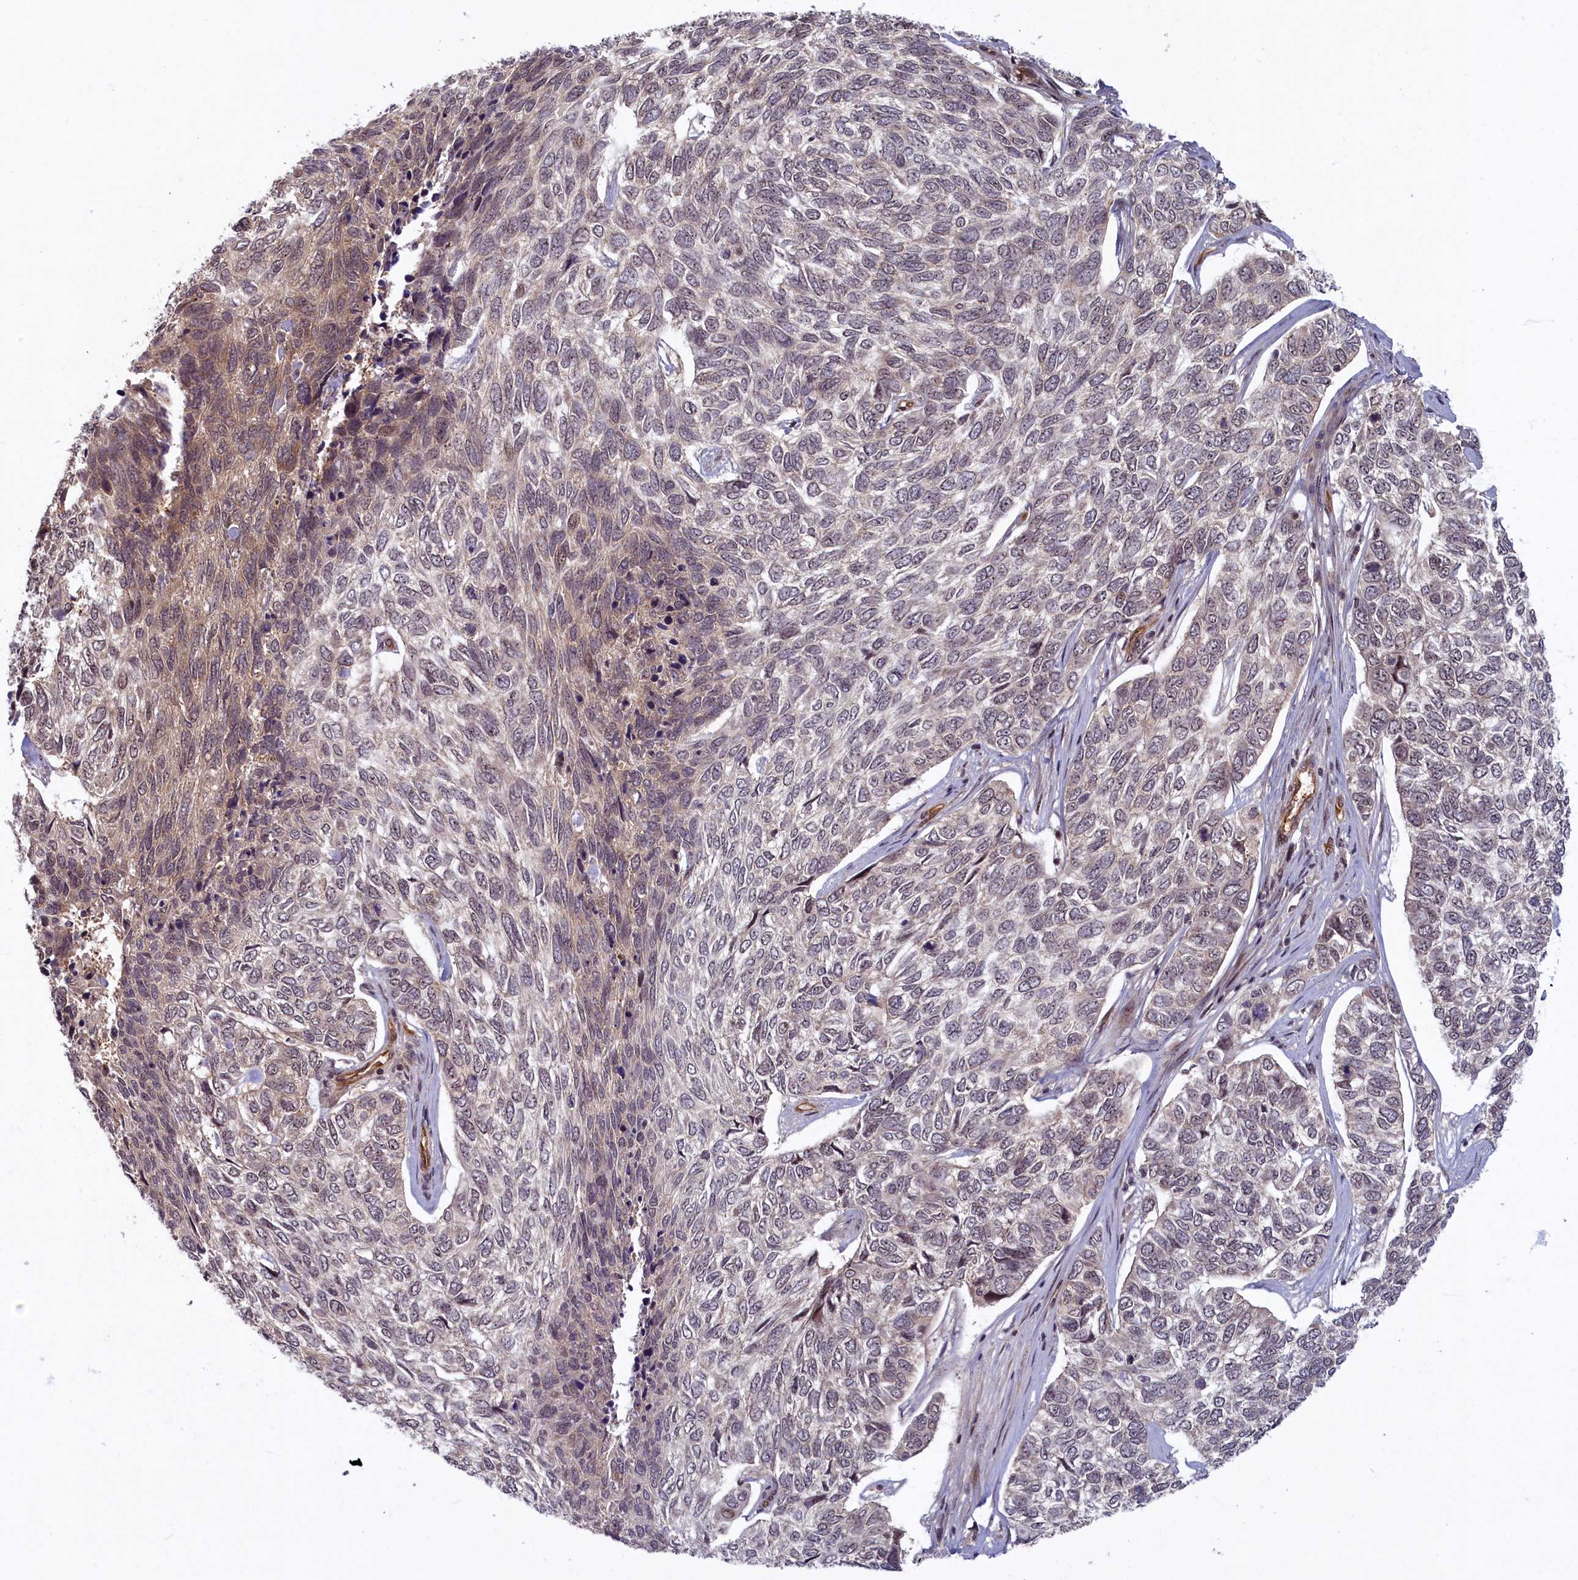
{"staining": {"intensity": "weak", "quantity": "<25%", "location": "cytoplasmic/membranous"}, "tissue": "skin cancer", "cell_type": "Tumor cells", "image_type": "cancer", "snomed": [{"axis": "morphology", "description": "Basal cell carcinoma"}, {"axis": "topography", "description": "Skin"}], "caption": "DAB (3,3'-diaminobenzidine) immunohistochemical staining of human skin cancer (basal cell carcinoma) demonstrates no significant staining in tumor cells. Nuclei are stained in blue.", "gene": "SNRK", "patient": {"sex": "female", "age": 65}}